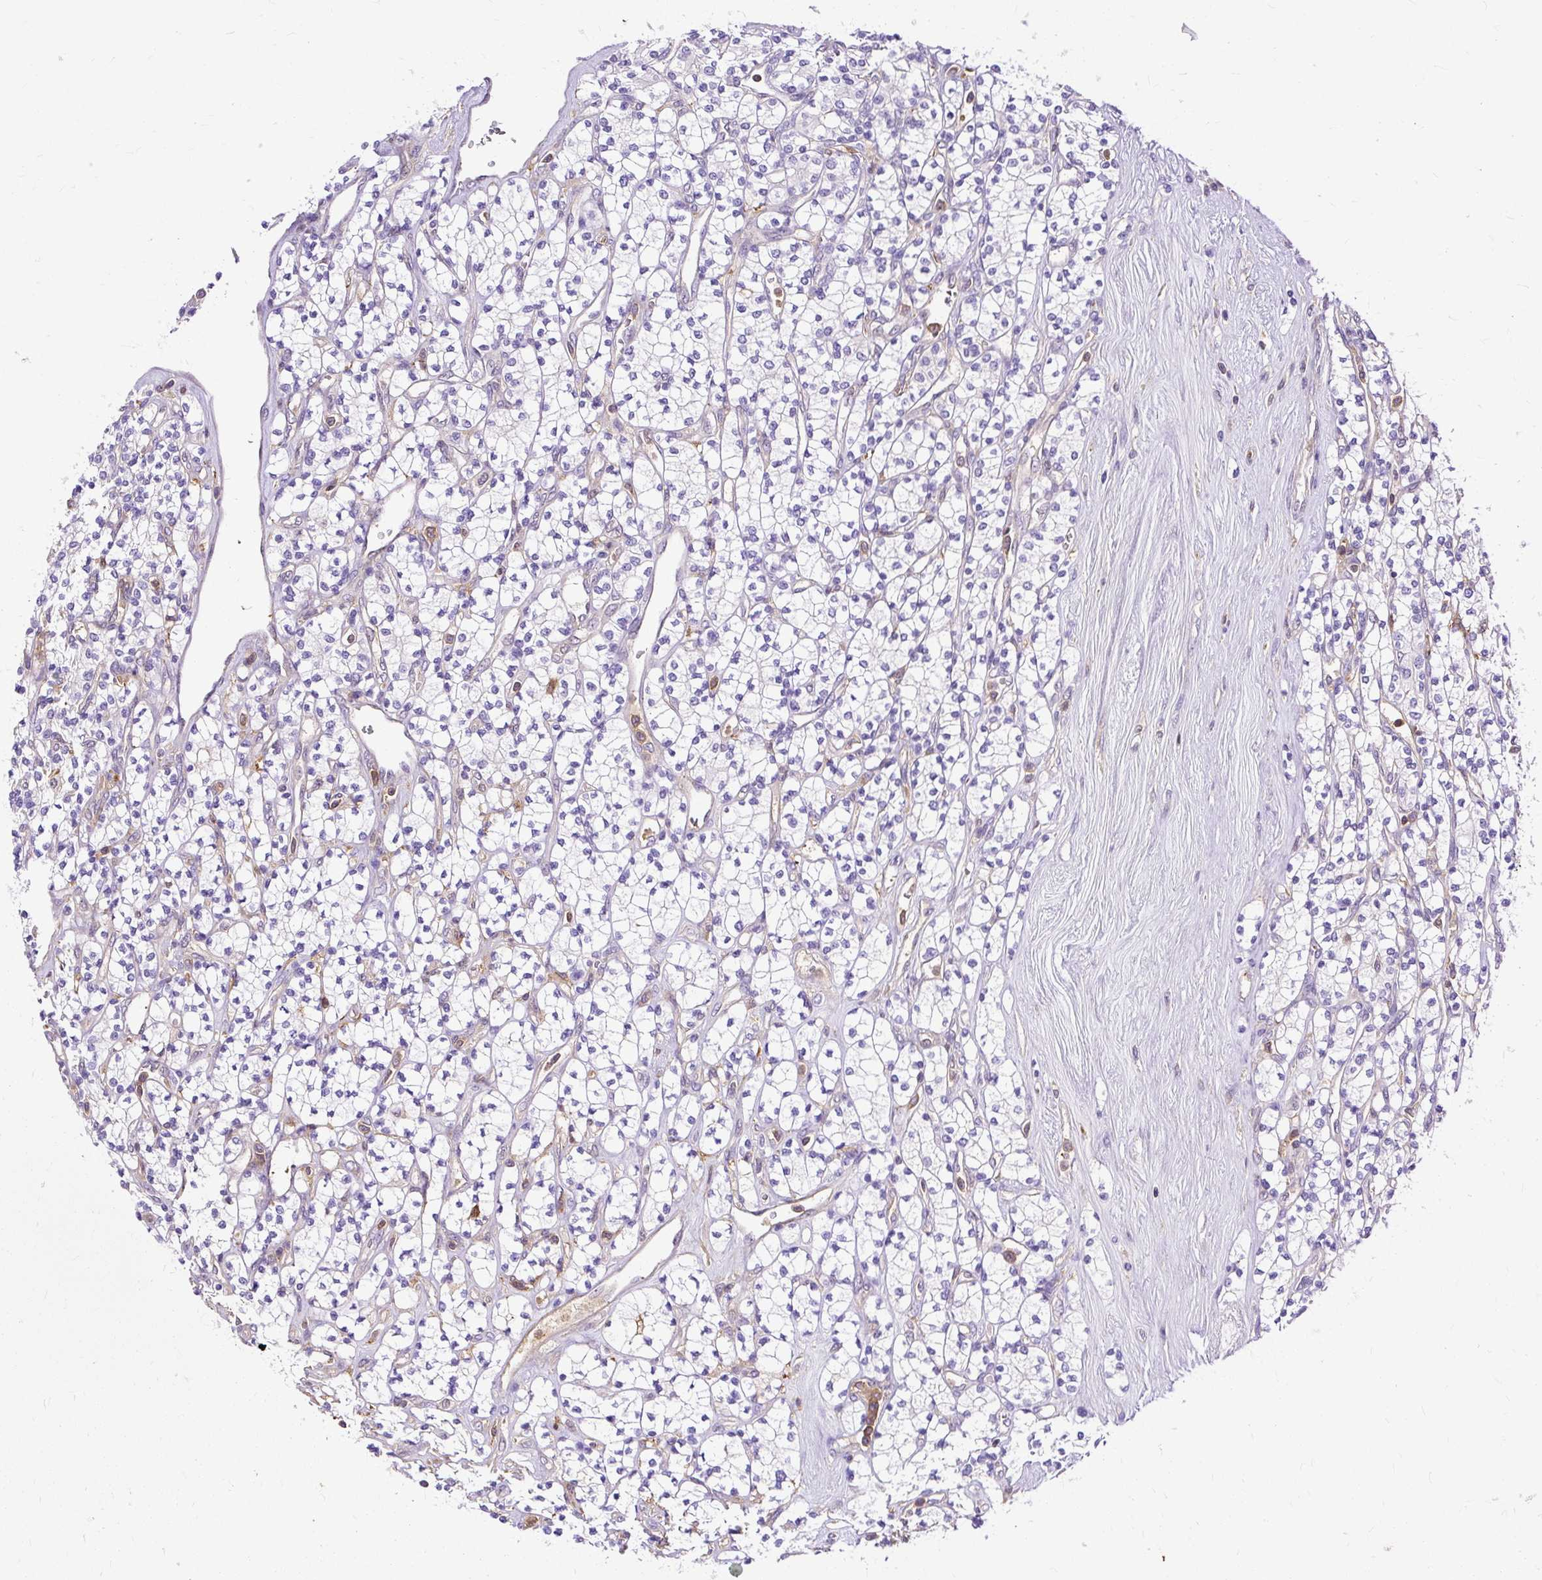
{"staining": {"intensity": "negative", "quantity": "none", "location": "none"}, "tissue": "renal cancer", "cell_type": "Tumor cells", "image_type": "cancer", "snomed": [{"axis": "morphology", "description": "Adenocarcinoma, NOS"}, {"axis": "topography", "description": "Kidney"}], "caption": "This is an immunohistochemistry (IHC) histopathology image of renal cancer. There is no expression in tumor cells.", "gene": "TWF2", "patient": {"sex": "male", "age": 77}}